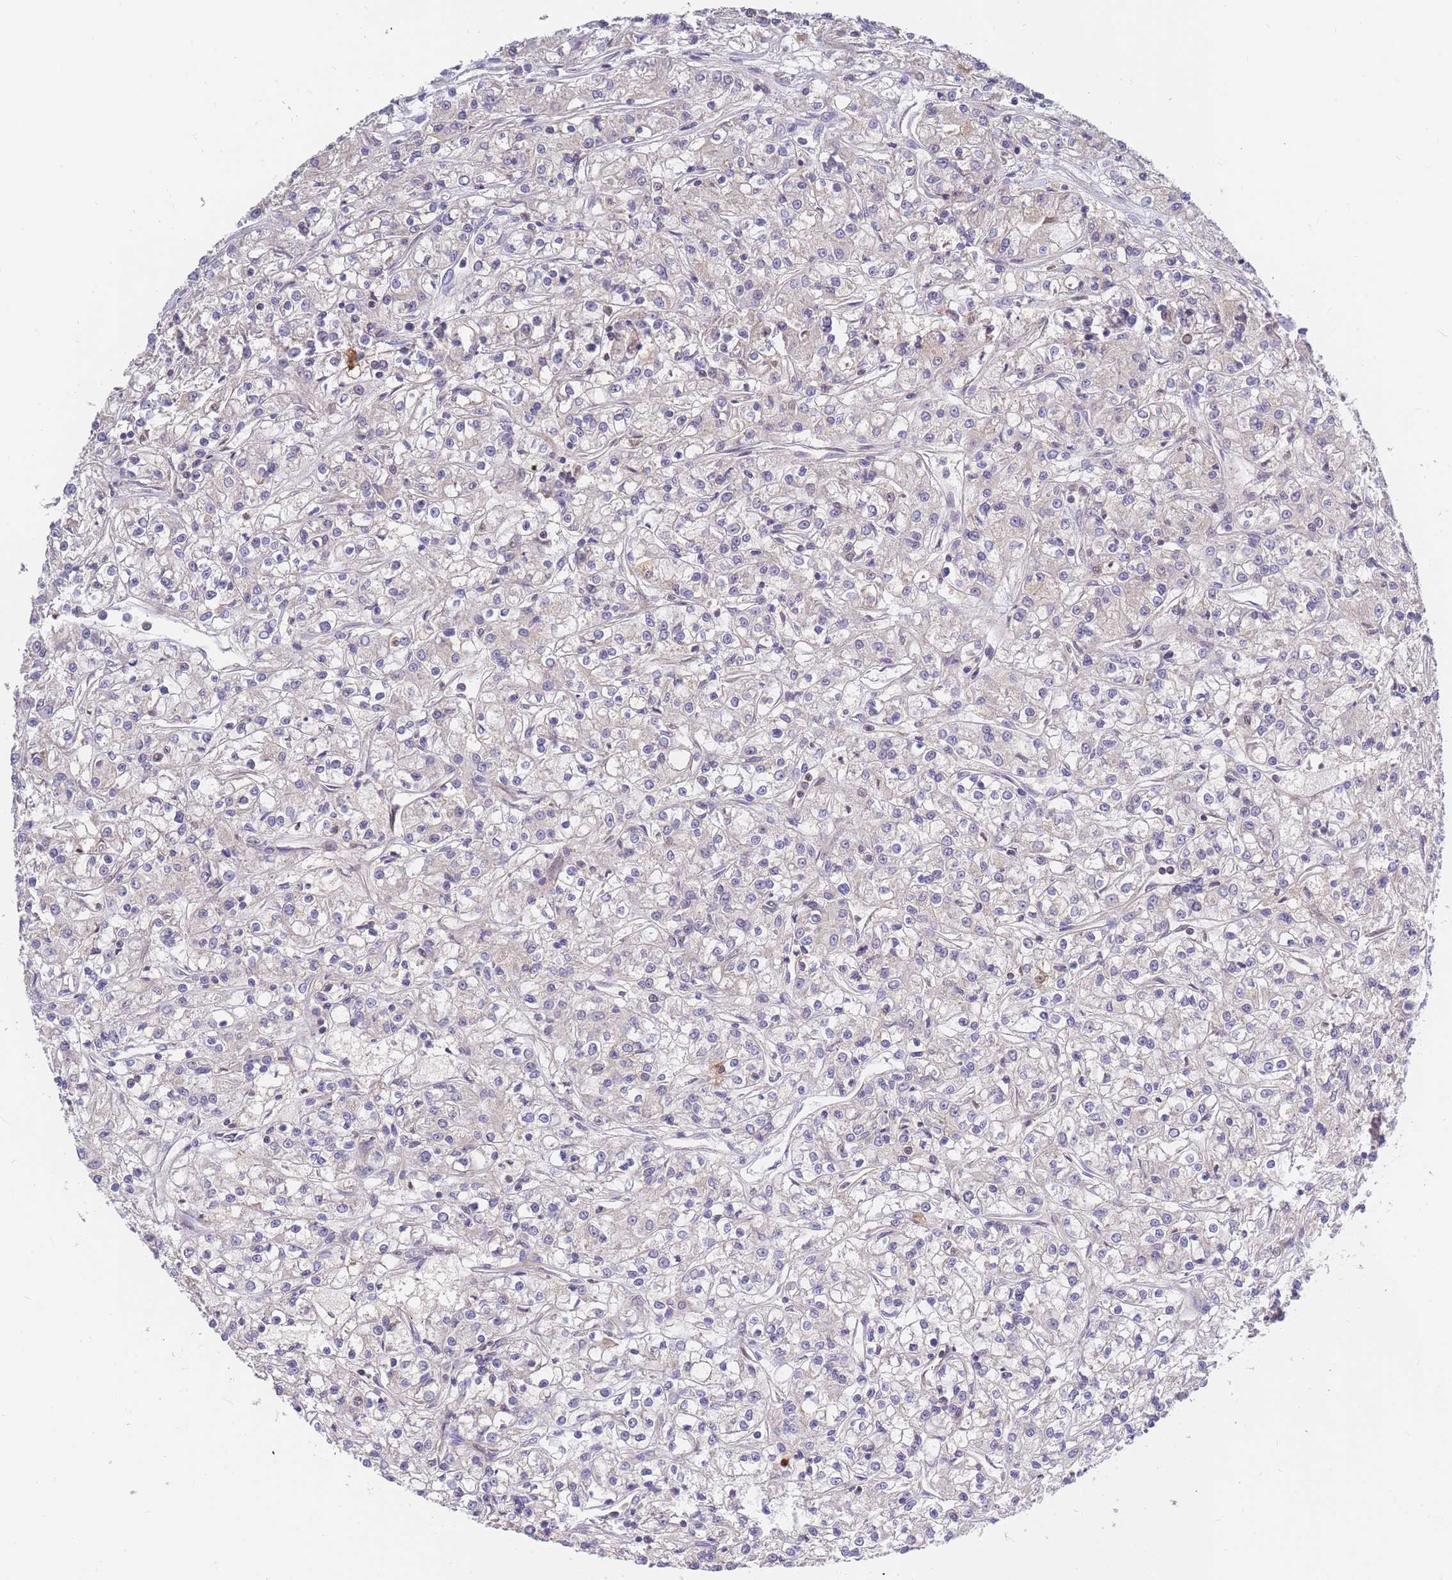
{"staining": {"intensity": "negative", "quantity": "none", "location": "none"}, "tissue": "renal cancer", "cell_type": "Tumor cells", "image_type": "cancer", "snomed": [{"axis": "morphology", "description": "Adenocarcinoma, NOS"}, {"axis": "topography", "description": "Kidney"}], "caption": "Immunohistochemistry (IHC) image of renal cancer stained for a protein (brown), which demonstrates no positivity in tumor cells.", "gene": "BORCS5", "patient": {"sex": "female", "age": 59}}